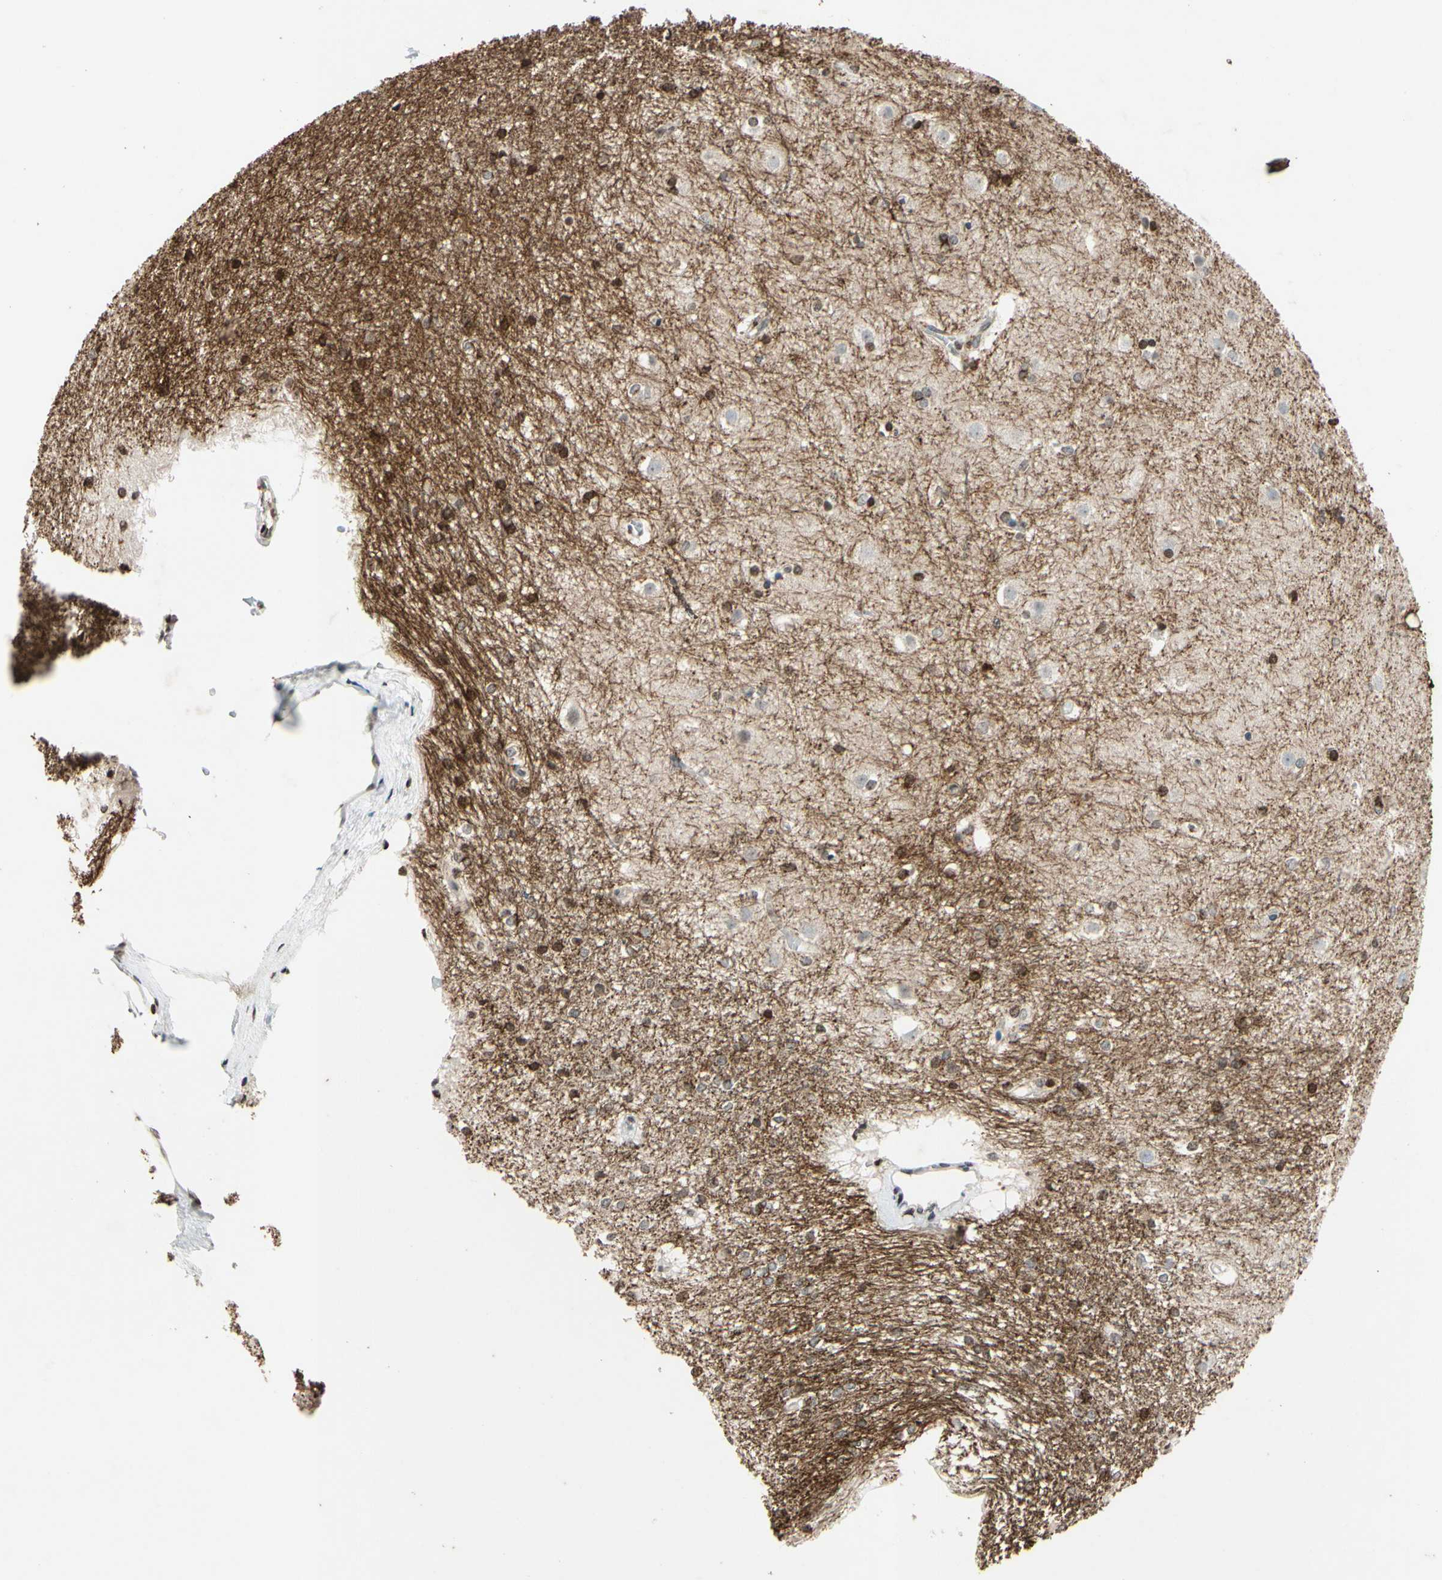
{"staining": {"intensity": "moderate", "quantity": "25%-75%", "location": "cytoplasmic/membranous"}, "tissue": "caudate", "cell_type": "Glial cells", "image_type": "normal", "snomed": [{"axis": "morphology", "description": "Normal tissue, NOS"}, {"axis": "topography", "description": "Lateral ventricle wall"}], "caption": "Immunohistochemical staining of unremarkable human caudate demonstrates medium levels of moderate cytoplasmic/membranous positivity in about 25%-75% of glial cells. Immunohistochemistry (ihc) stains the protein of interest in brown and the nuclei are stained blue.", "gene": "CLDN11", "patient": {"sex": "female", "age": 19}}